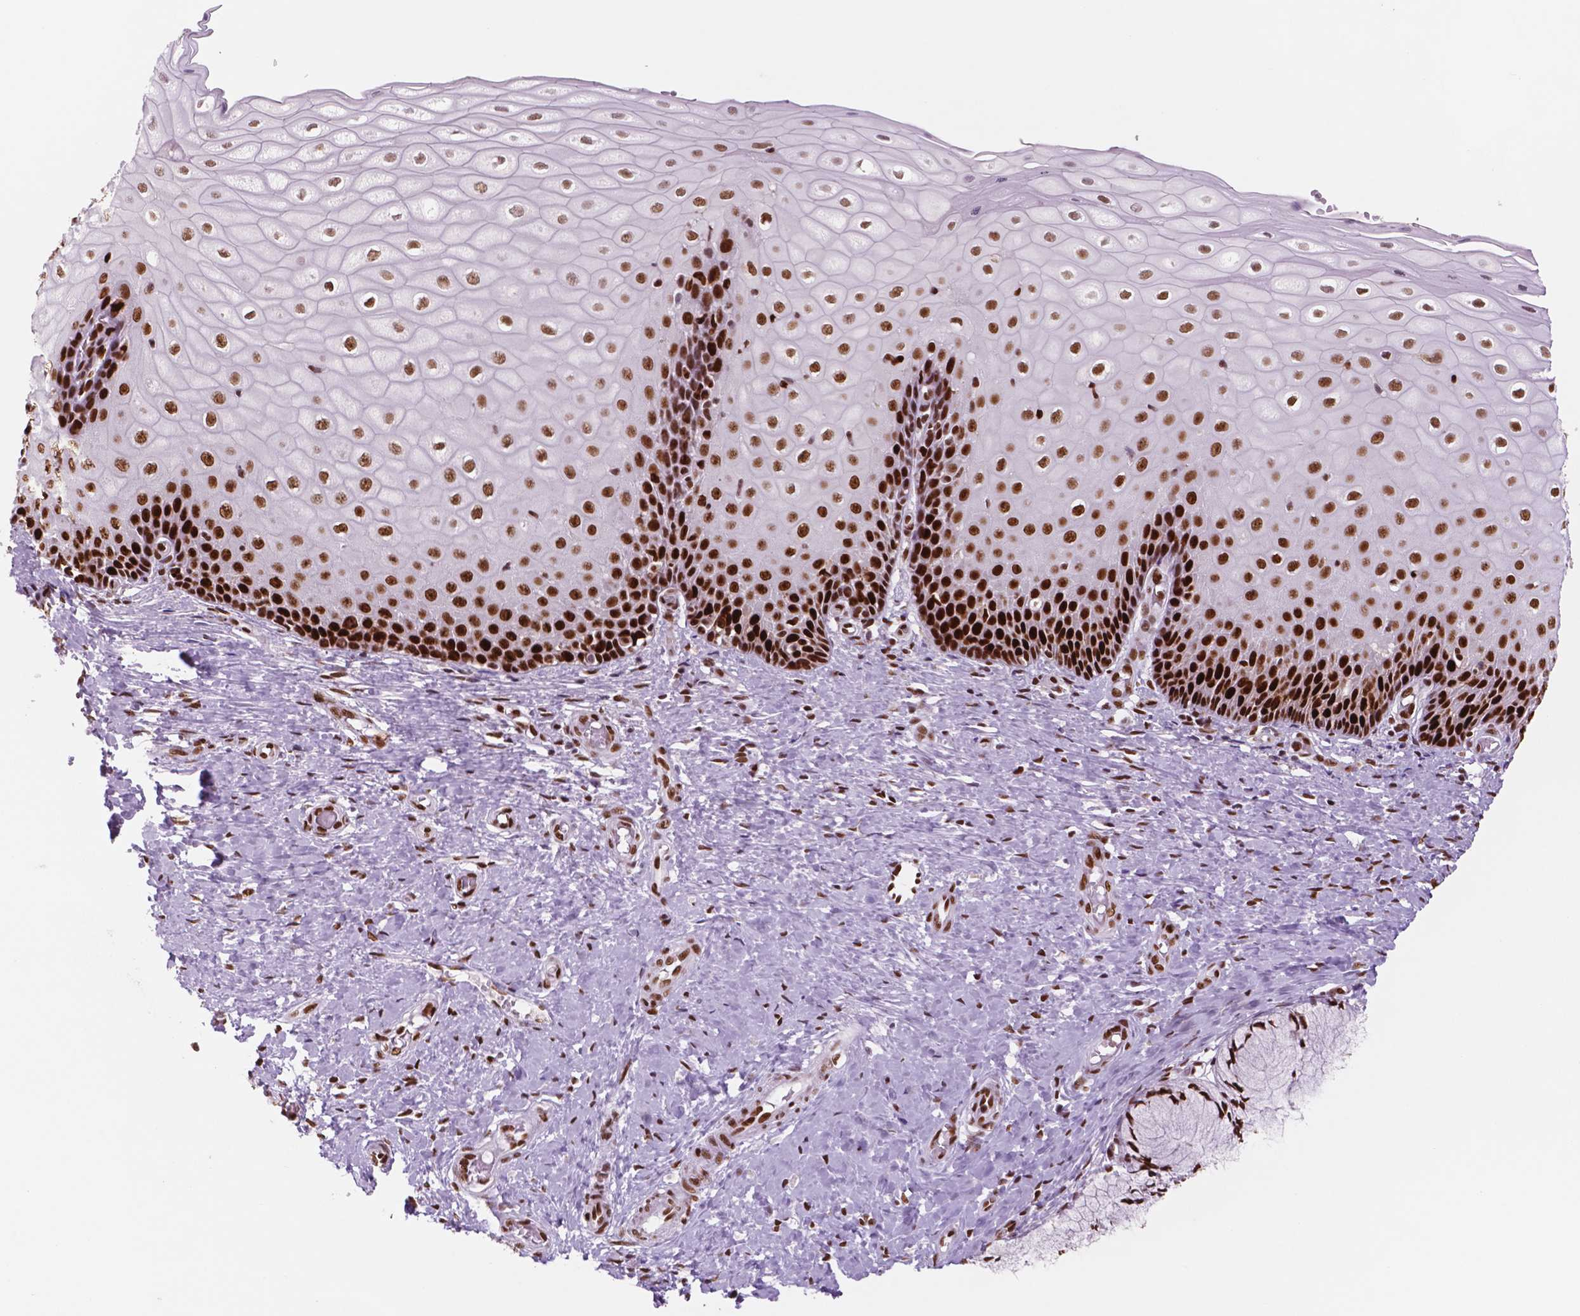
{"staining": {"intensity": "strong", "quantity": ">75%", "location": "nuclear"}, "tissue": "cervix", "cell_type": "Glandular cells", "image_type": "normal", "snomed": [{"axis": "morphology", "description": "Normal tissue, NOS"}, {"axis": "topography", "description": "Cervix"}], "caption": "An image showing strong nuclear expression in about >75% of glandular cells in normal cervix, as visualized by brown immunohistochemical staining.", "gene": "MSH6", "patient": {"sex": "female", "age": 37}}